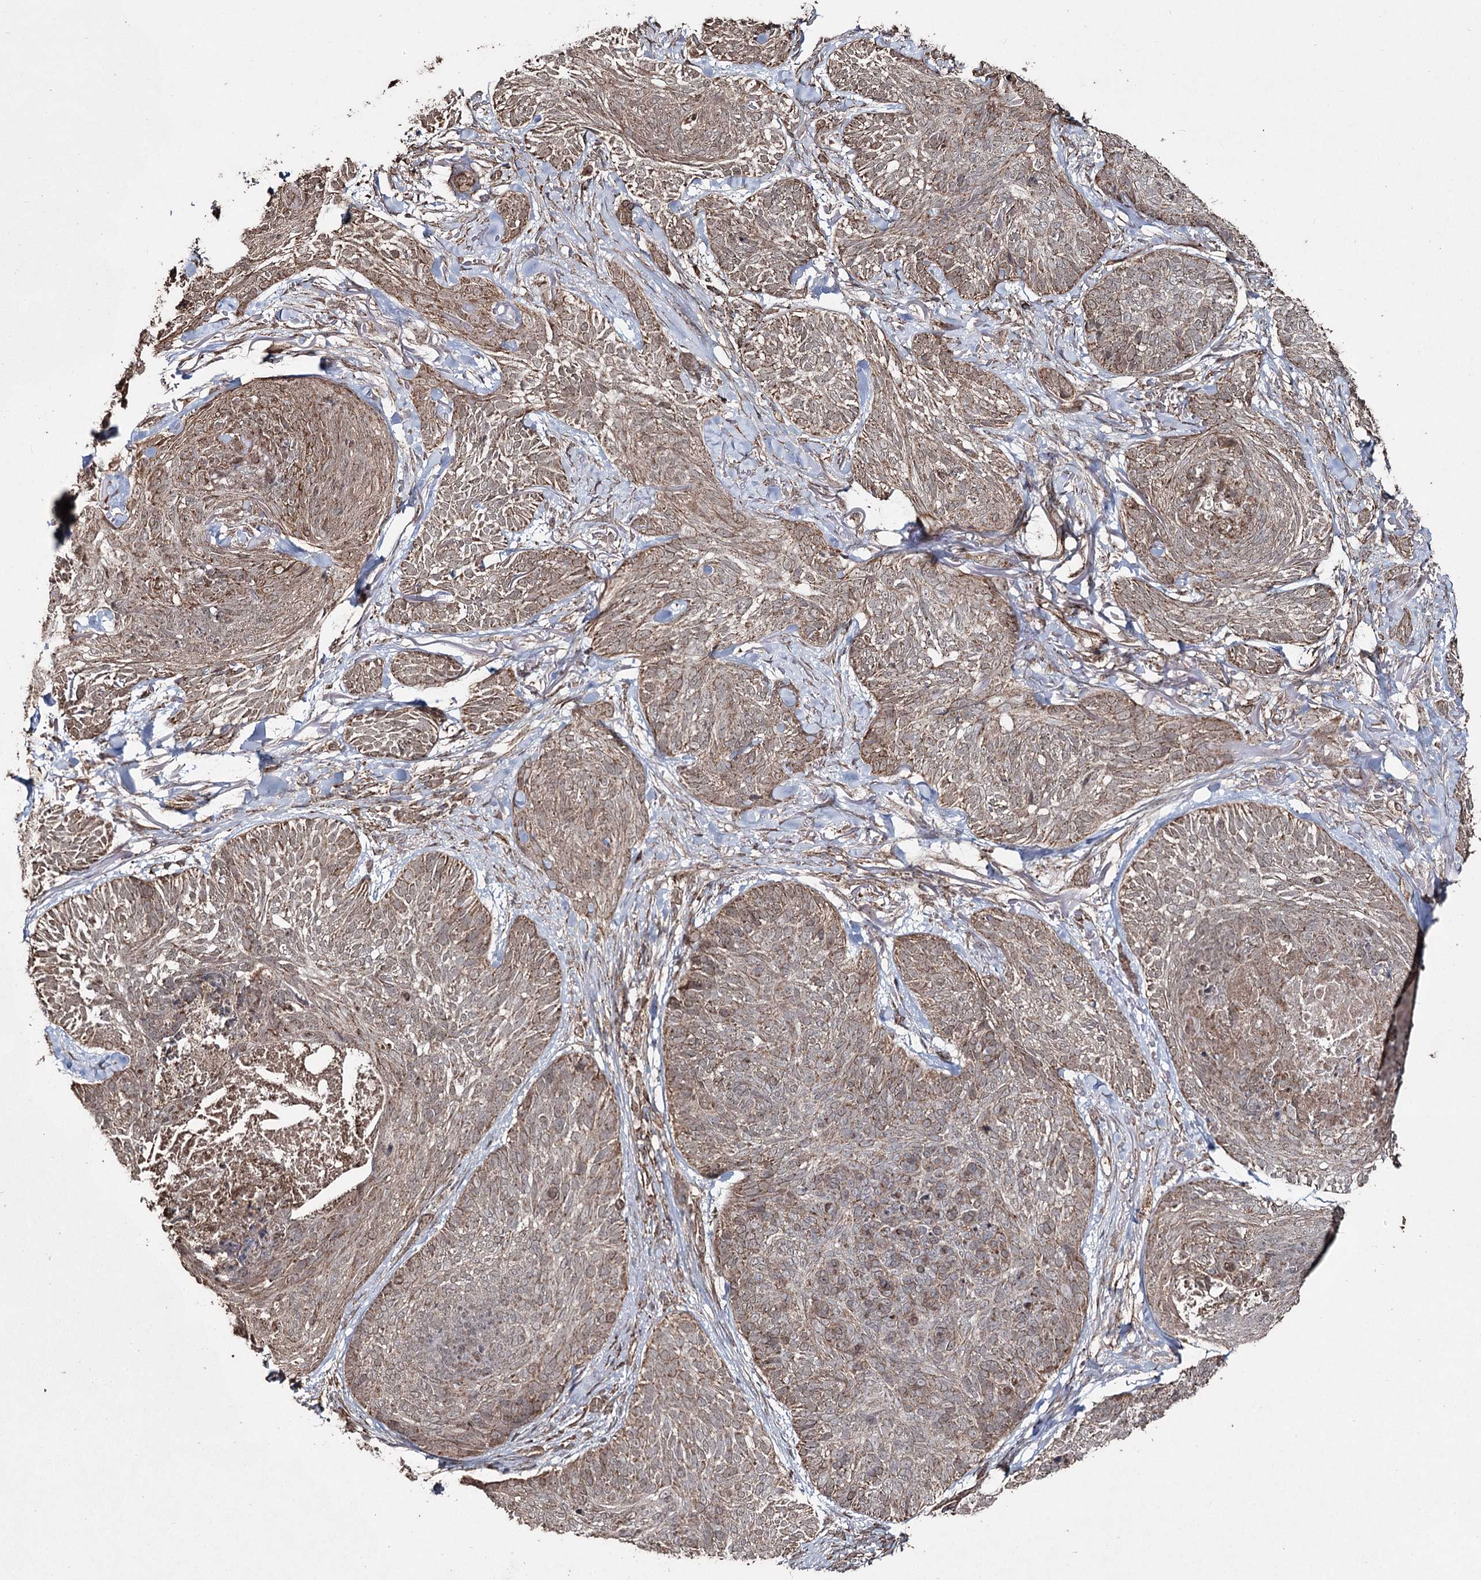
{"staining": {"intensity": "weak", "quantity": ">75%", "location": "cytoplasmic/membranous"}, "tissue": "skin cancer", "cell_type": "Tumor cells", "image_type": "cancer", "snomed": [{"axis": "morphology", "description": "Normal tissue, NOS"}, {"axis": "morphology", "description": "Basal cell carcinoma"}, {"axis": "topography", "description": "Skin"}], "caption": "Skin cancer (basal cell carcinoma) stained with a protein marker exhibits weak staining in tumor cells.", "gene": "SLF2", "patient": {"sex": "male", "age": 66}}